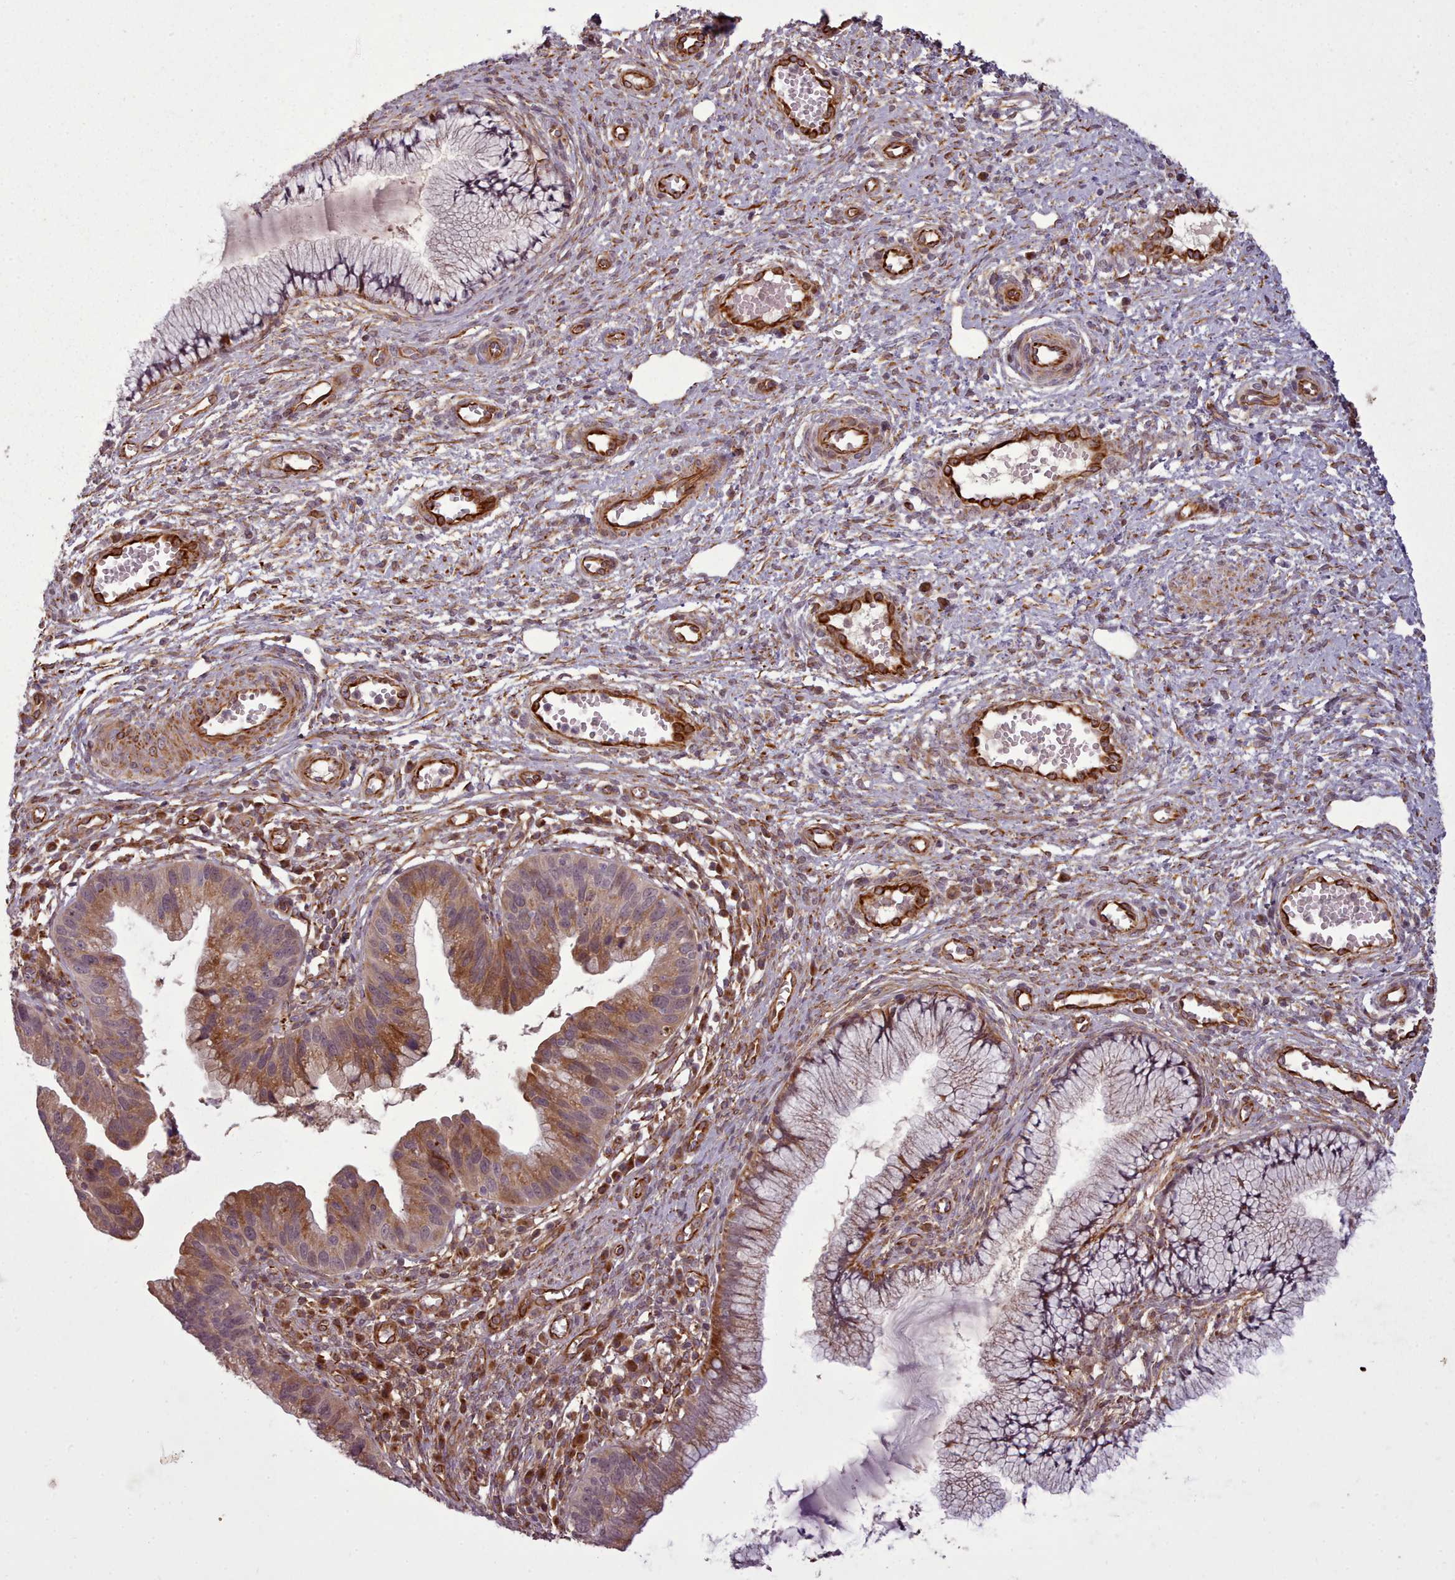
{"staining": {"intensity": "strong", "quantity": ">75%", "location": "cytoplasmic/membranous"}, "tissue": "cervical cancer", "cell_type": "Tumor cells", "image_type": "cancer", "snomed": [{"axis": "morphology", "description": "Adenocarcinoma, NOS"}, {"axis": "topography", "description": "Cervix"}], "caption": "IHC (DAB (3,3'-diaminobenzidine)) staining of adenocarcinoma (cervical) reveals strong cytoplasmic/membranous protein staining in about >75% of tumor cells. The staining is performed using DAB brown chromogen to label protein expression. The nuclei are counter-stained blue using hematoxylin.", "gene": "GBGT1", "patient": {"sex": "female", "age": 34}}